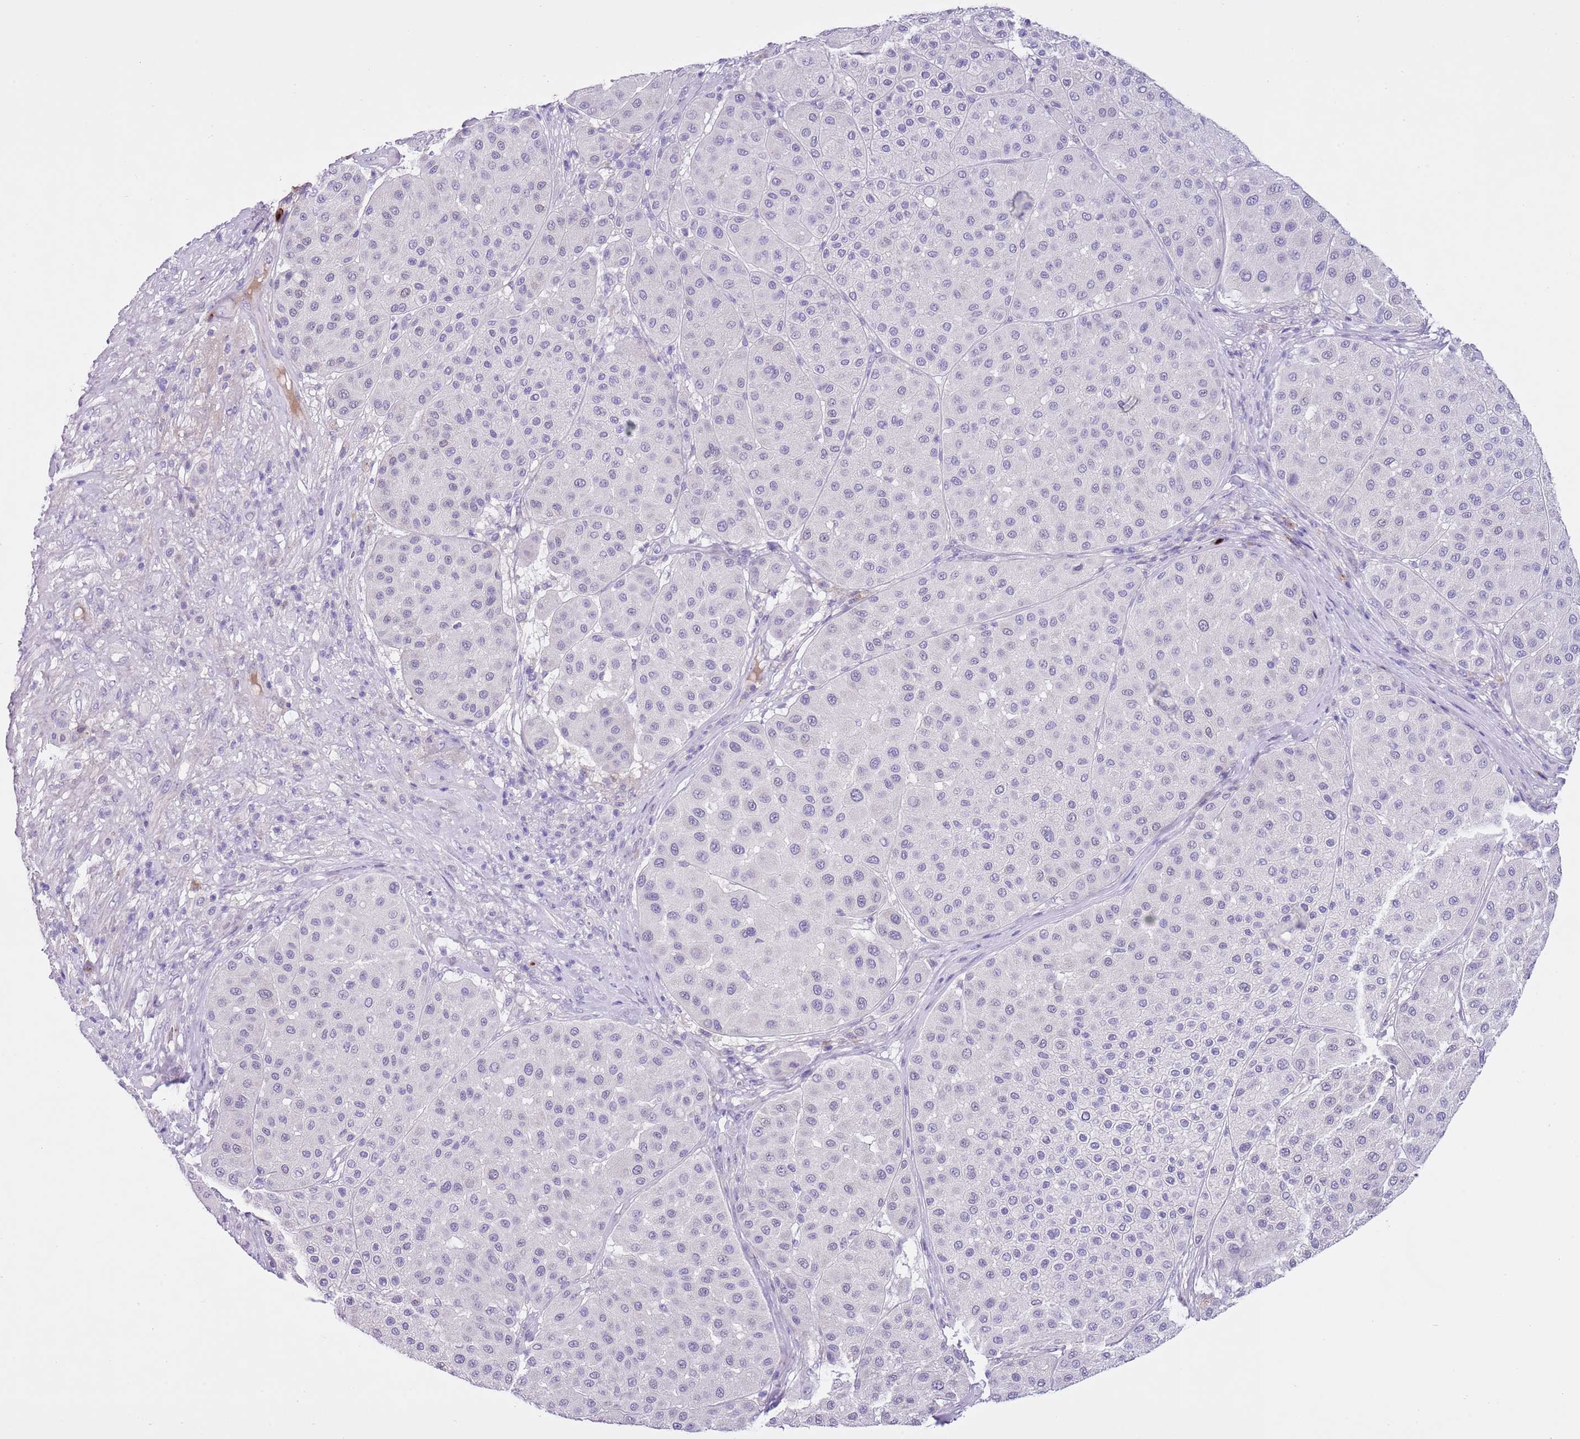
{"staining": {"intensity": "negative", "quantity": "none", "location": "none"}, "tissue": "melanoma", "cell_type": "Tumor cells", "image_type": "cancer", "snomed": [{"axis": "morphology", "description": "Malignant melanoma, Metastatic site"}, {"axis": "topography", "description": "Smooth muscle"}], "caption": "A high-resolution image shows immunohistochemistry staining of malignant melanoma (metastatic site), which shows no significant staining in tumor cells.", "gene": "CLEC2A", "patient": {"sex": "male", "age": 41}}